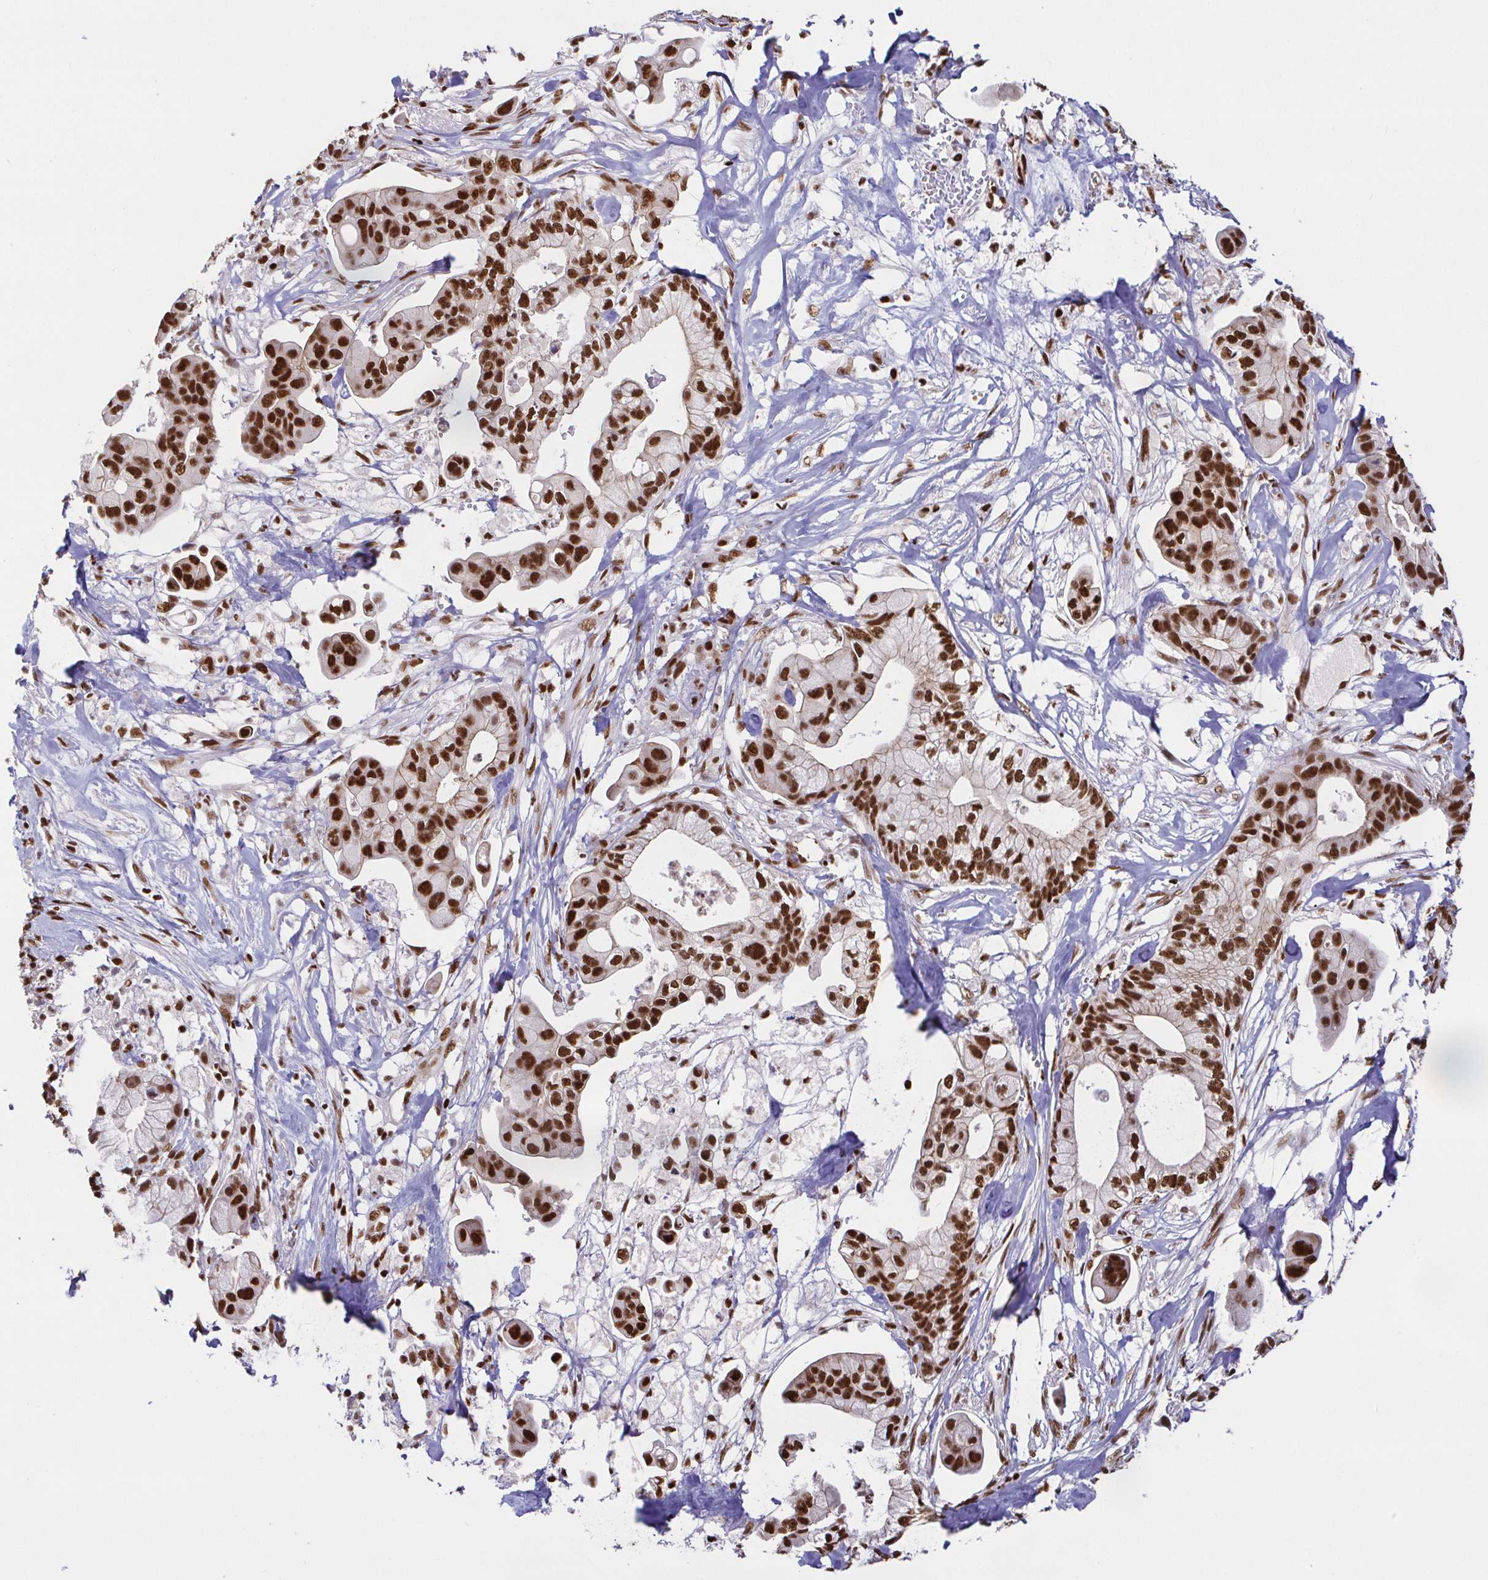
{"staining": {"intensity": "strong", "quantity": ">75%", "location": "nuclear"}, "tissue": "pancreatic cancer", "cell_type": "Tumor cells", "image_type": "cancer", "snomed": [{"axis": "morphology", "description": "Adenocarcinoma, NOS"}, {"axis": "topography", "description": "Pancreas"}], "caption": "Protein expression analysis of human adenocarcinoma (pancreatic) reveals strong nuclear staining in approximately >75% of tumor cells.", "gene": "SP3", "patient": {"sex": "male", "age": 68}}